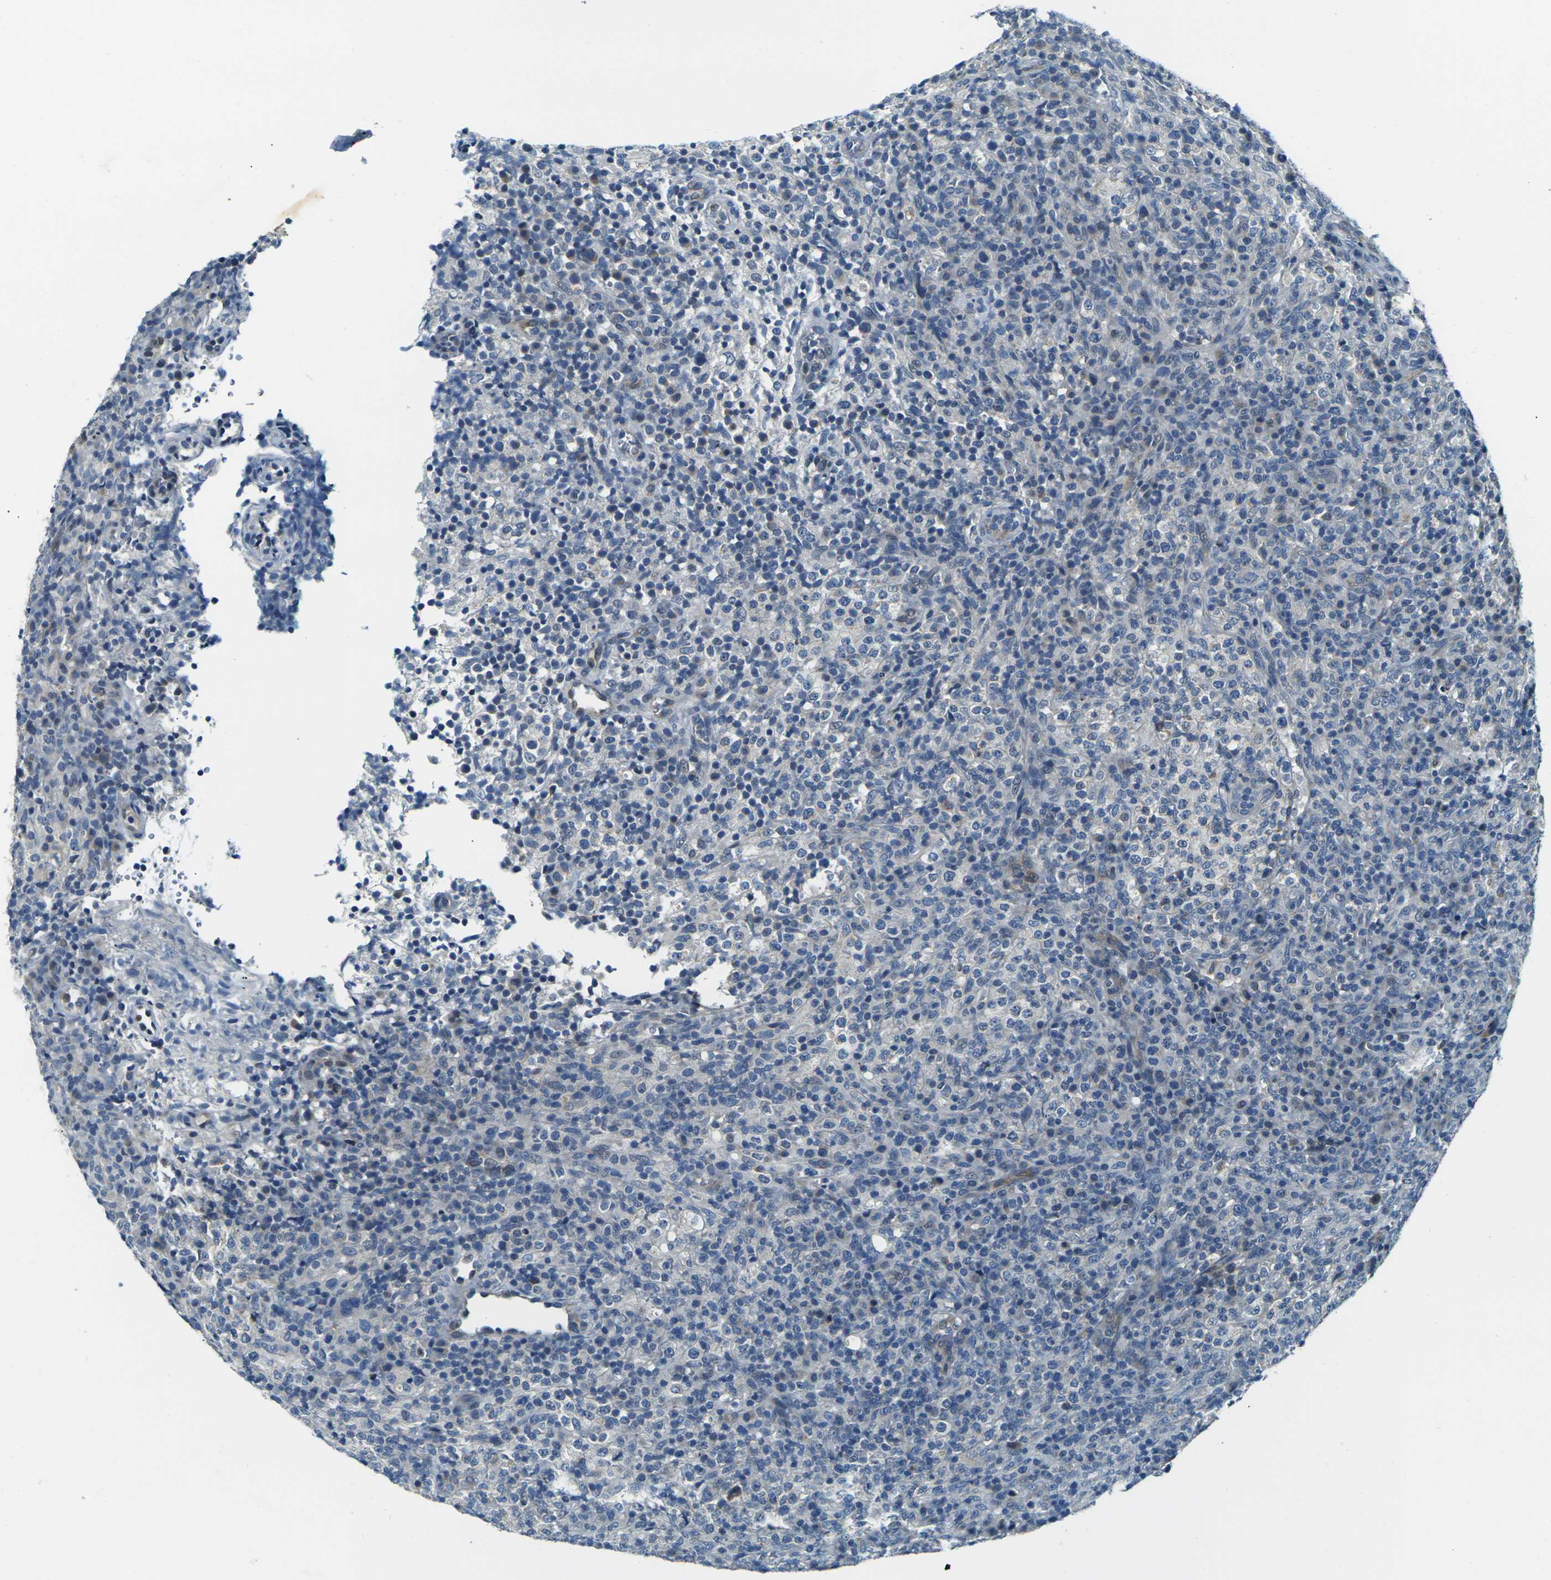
{"staining": {"intensity": "weak", "quantity": "<25%", "location": "cytoplasmic/membranous"}, "tissue": "lymphoma", "cell_type": "Tumor cells", "image_type": "cancer", "snomed": [{"axis": "morphology", "description": "Malignant lymphoma, non-Hodgkin's type, High grade"}, {"axis": "topography", "description": "Lymph node"}], "caption": "Protein analysis of high-grade malignant lymphoma, non-Hodgkin's type demonstrates no significant staining in tumor cells.", "gene": "SHISAL2B", "patient": {"sex": "female", "age": 76}}